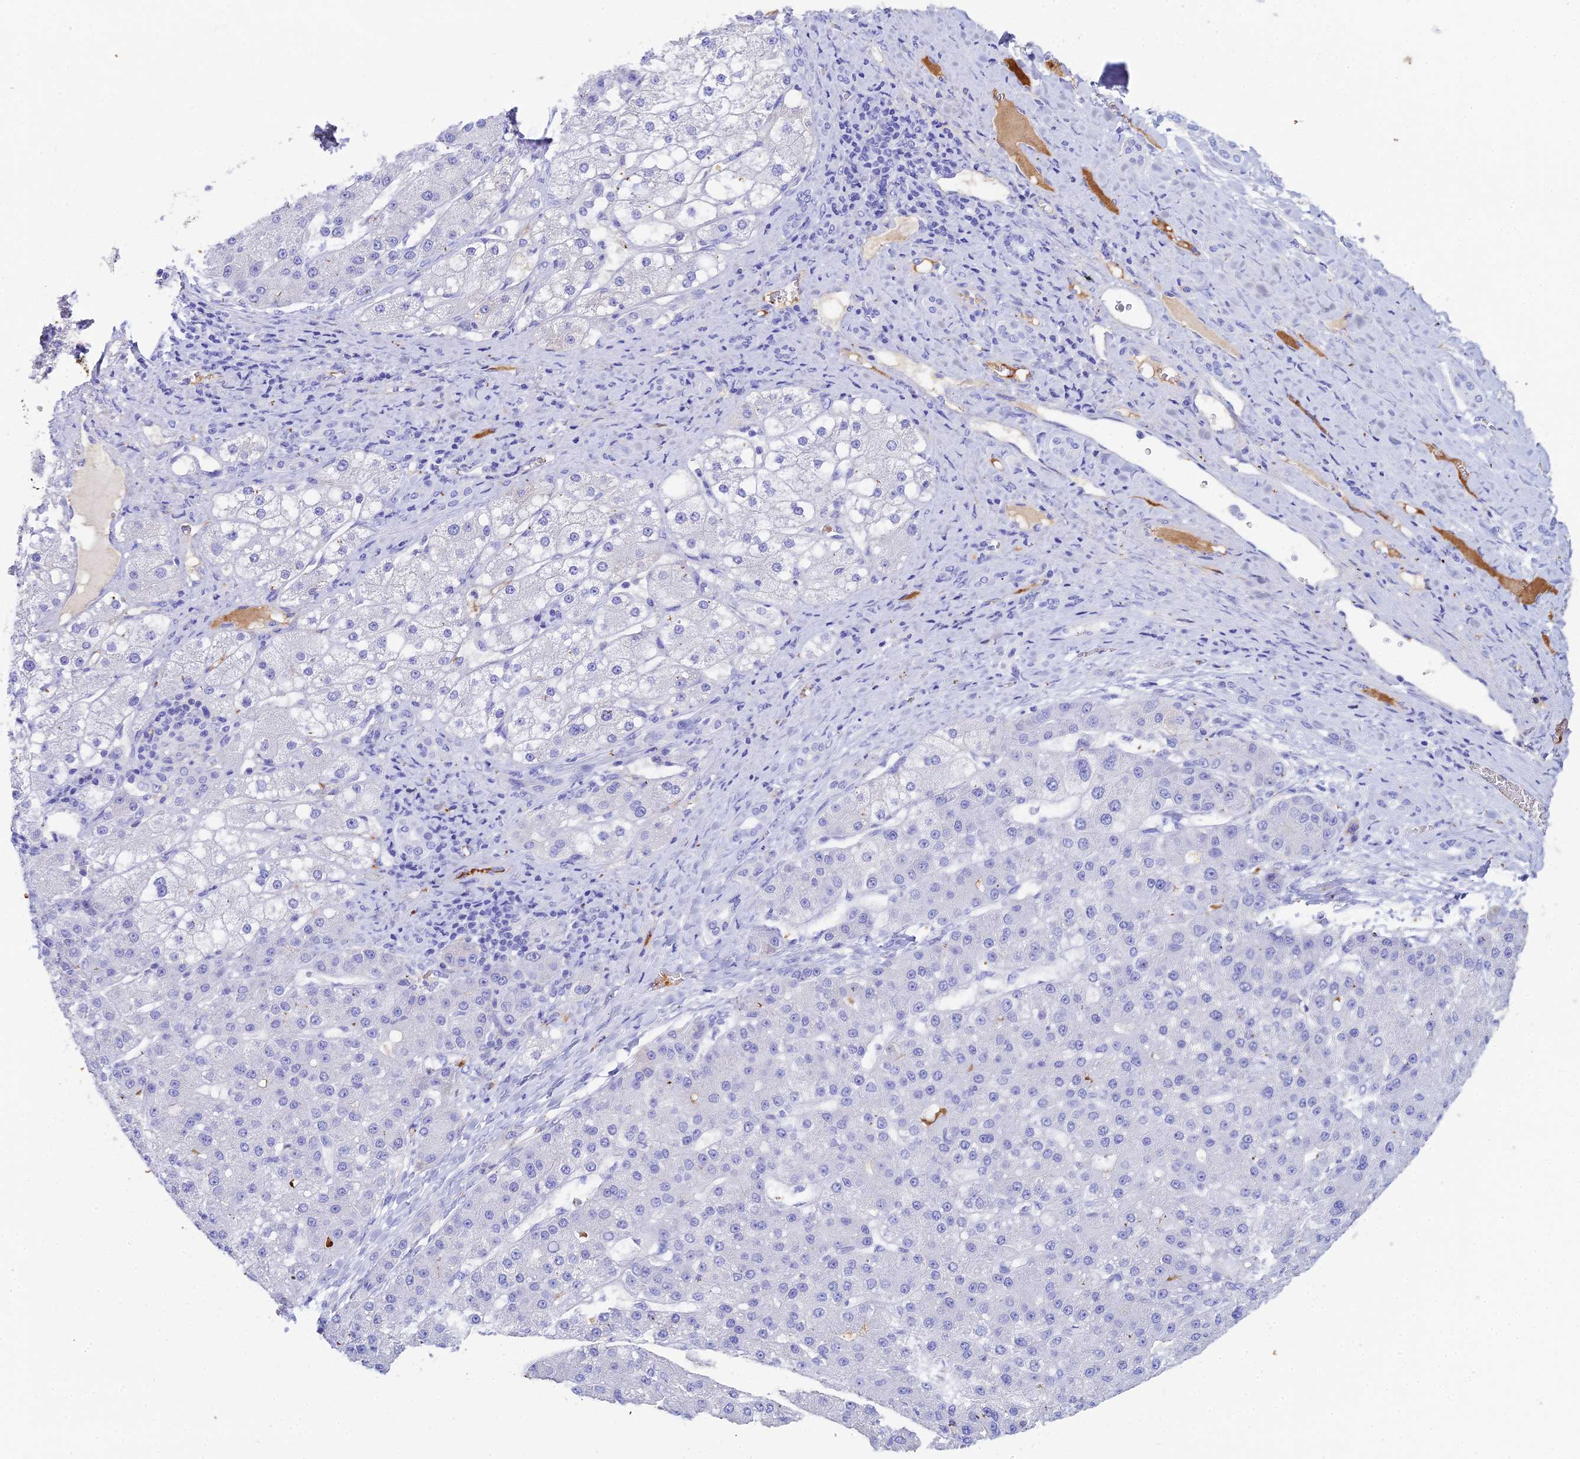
{"staining": {"intensity": "negative", "quantity": "none", "location": "none"}, "tissue": "liver cancer", "cell_type": "Tumor cells", "image_type": "cancer", "snomed": [{"axis": "morphology", "description": "Carcinoma, Hepatocellular, NOS"}, {"axis": "topography", "description": "Liver"}], "caption": "Immunohistochemistry (IHC) of liver cancer reveals no positivity in tumor cells.", "gene": "CELA3A", "patient": {"sex": "male", "age": 67}}